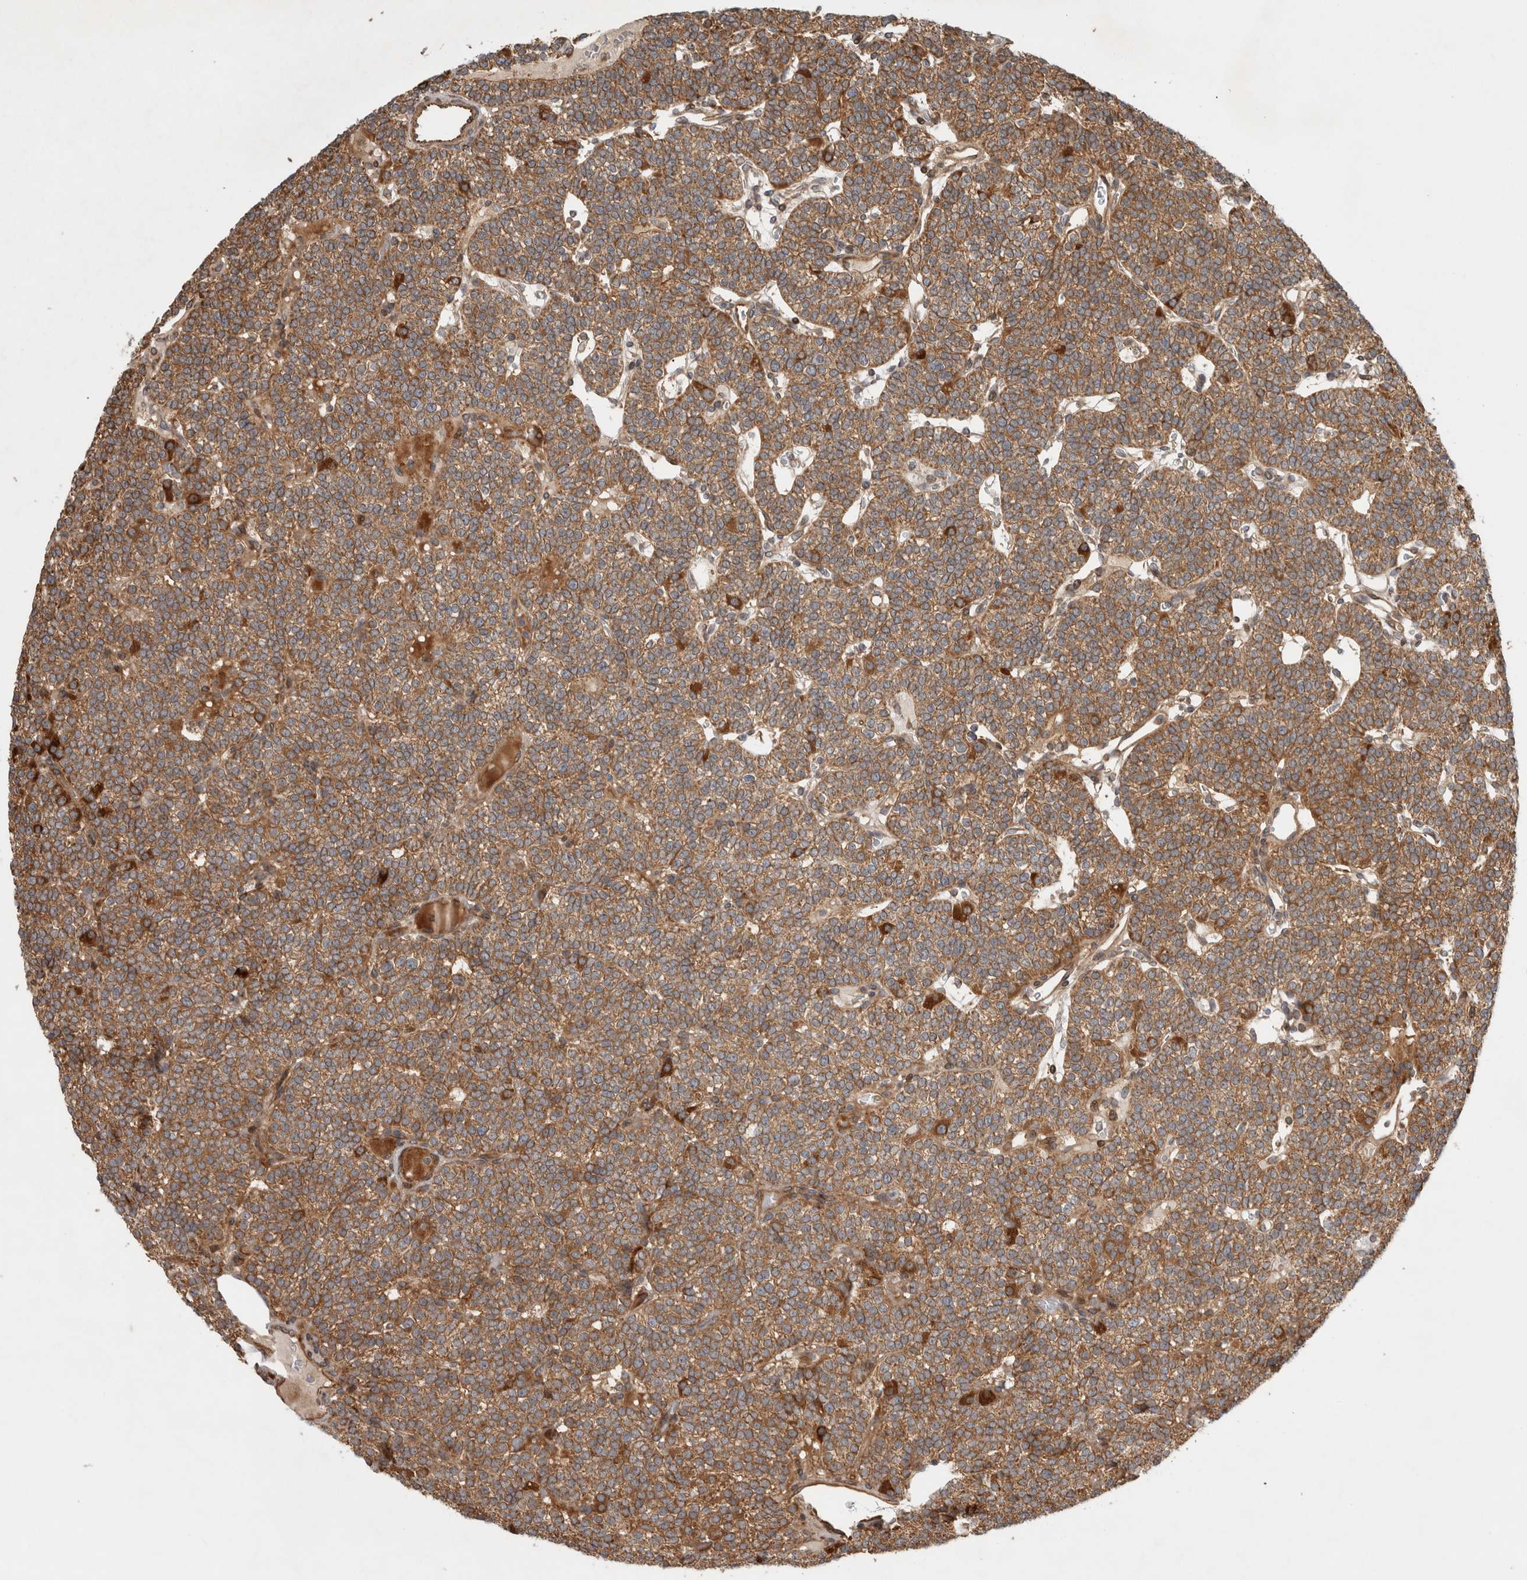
{"staining": {"intensity": "moderate", "quantity": ">75%", "location": "cytoplasmic/membranous"}, "tissue": "parathyroid gland", "cell_type": "Glandular cells", "image_type": "normal", "snomed": [{"axis": "morphology", "description": "Normal tissue, NOS"}, {"axis": "topography", "description": "Parathyroid gland"}], "caption": "IHC of unremarkable human parathyroid gland shows medium levels of moderate cytoplasmic/membranous positivity in about >75% of glandular cells. The staining was performed using DAB, with brown indicating positive protein expression. Nuclei are stained blue with hematoxylin.", "gene": "TUBD1", "patient": {"sex": "male", "age": 83}}